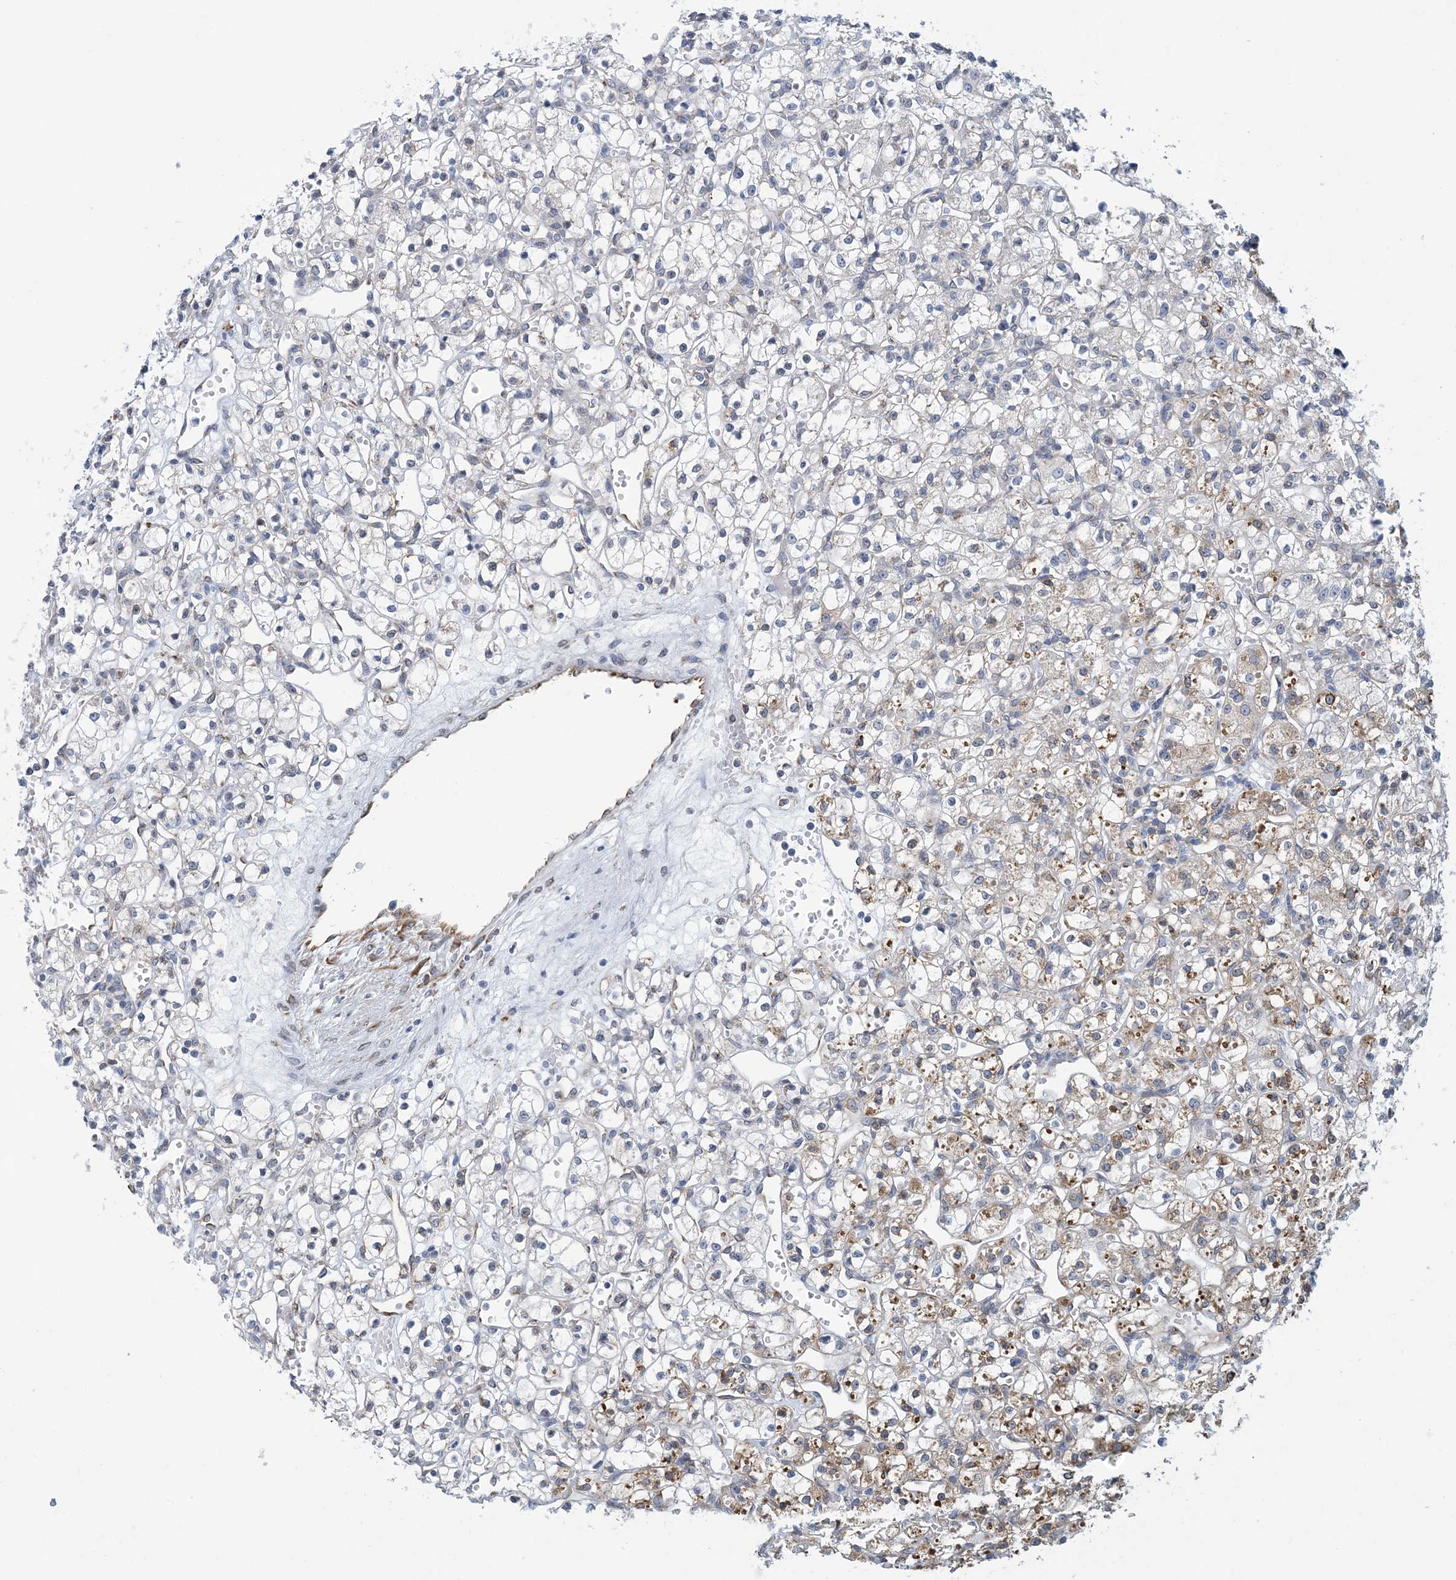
{"staining": {"intensity": "moderate", "quantity": "<25%", "location": "cytoplasmic/membranous"}, "tissue": "renal cancer", "cell_type": "Tumor cells", "image_type": "cancer", "snomed": [{"axis": "morphology", "description": "Adenocarcinoma, NOS"}, {"axis": "topography", "description": "Kidney"}], "caption": "IHC of human renal adenocarcinoma reveals low levels of moderate cytoplasmic/membranous positivity in about <25% of tumor cells. (DAB = brown stain, brightfield microscopy at high magnification).", "gene": "CCDC14", "patient": {"sex": "female", "age": 59}}